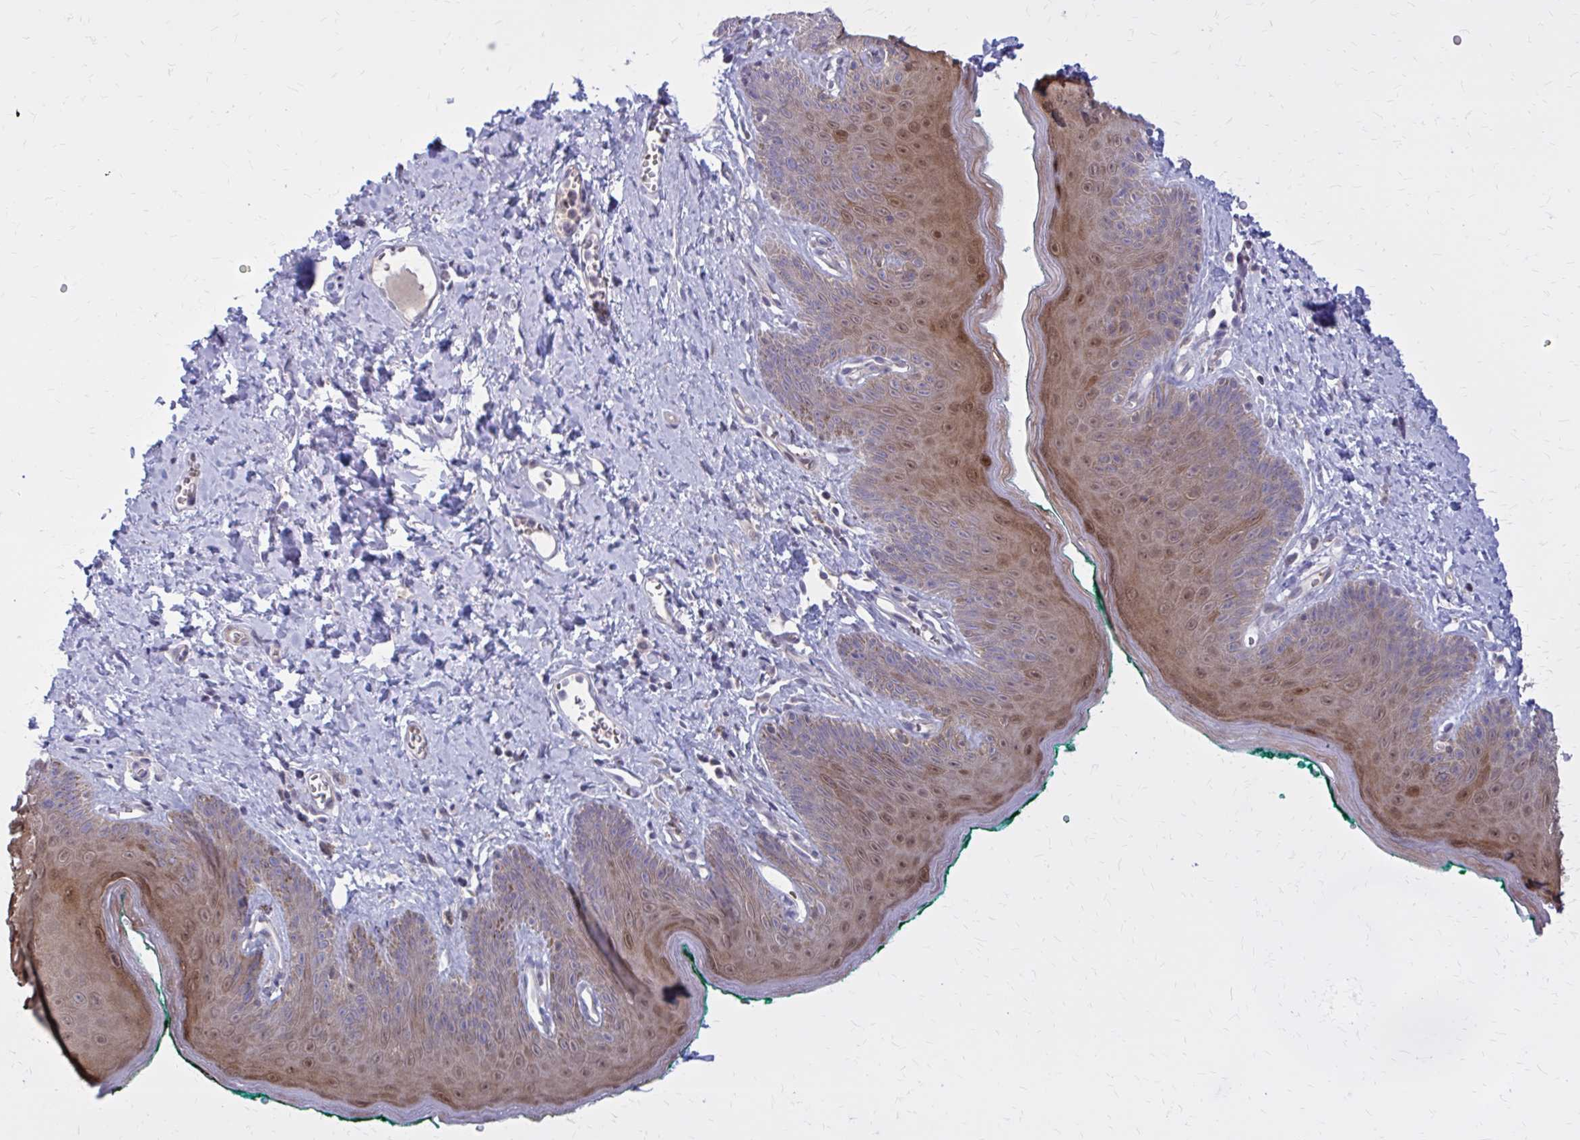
{"staining": {"intensity": "moderate", "quantity": "<25%", "location": "cytoplasmic/membranous,nuclear"}, "tissue": "skin", "cell_type": "Epidermal cells", "image_type": "normal", "snomed": [{"axis": "morphology", "description": "Normal tissue, NOS"}, {"axis": "topography", "description": "Vulva"}, {"axis": "topography", "description": "Peripheral nerve tissue"}], "caption": "High-power microscopy captured an immunohistochemistry image of unremarkable skin, revealing moderate cytoplasmic/membranous,nuclear positivity in about <25% of epidermal cells.", "gene": "DBI", "patient": {"sex": "female", "age": 66}}